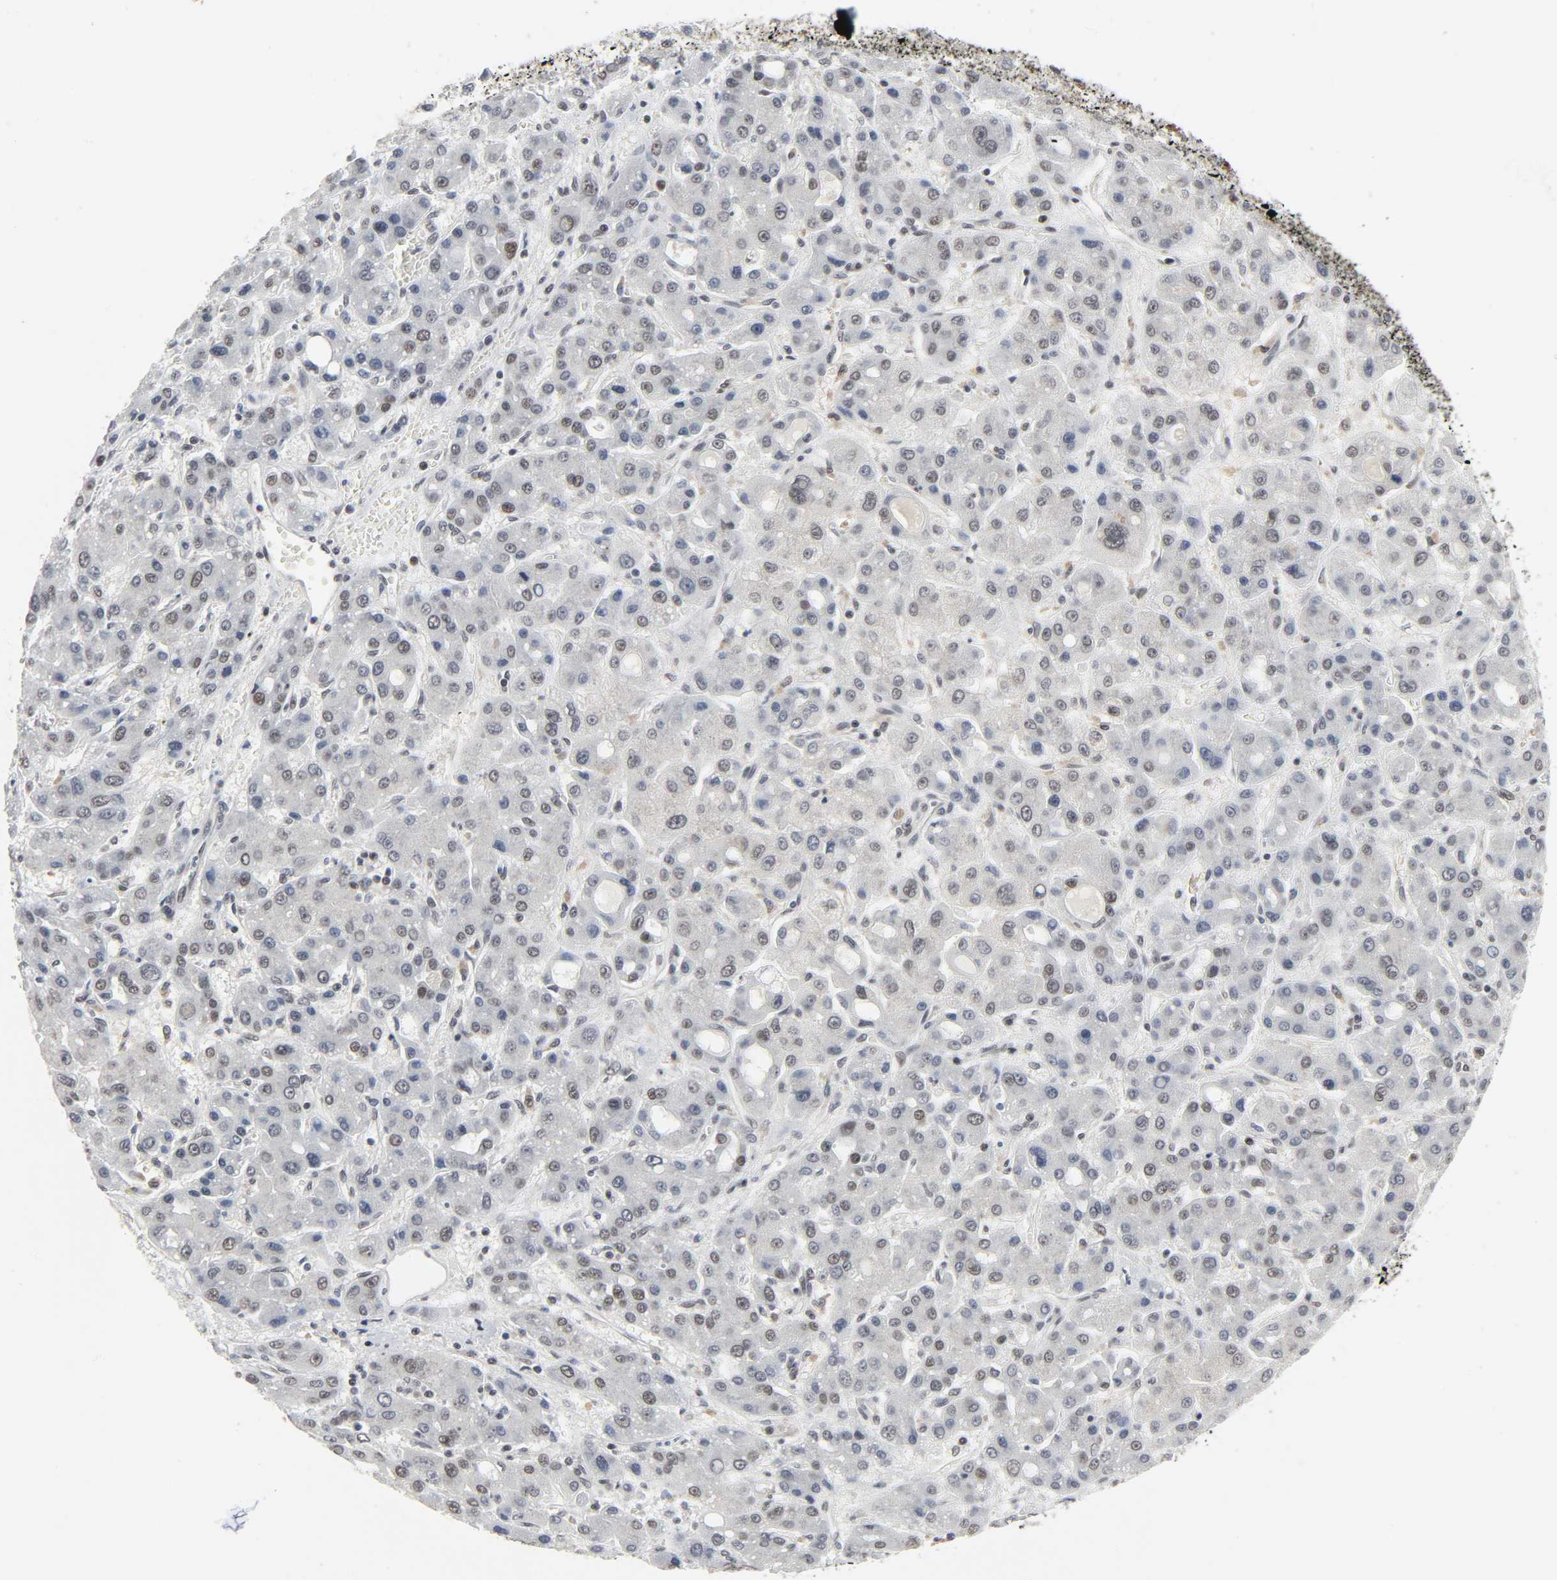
{"staining": {"intensity": "weak", "quantity": "<25%", "location": "nuclear"}, "tissue": "liver cancer", "cell_type": "Tumor cells", "image_type": "cancer", "snomed": [{"axis": "morphology", "description": "Carcinoma, Hepatocellular, NOS"}, {"axis": "topography", "description": "Liver"}], "caption": "Micrograph shows no protein staining in tumor cells of liver cancer tissue.", "gene": "MUC1", "patient": {"sex": "male", "age": 55}}